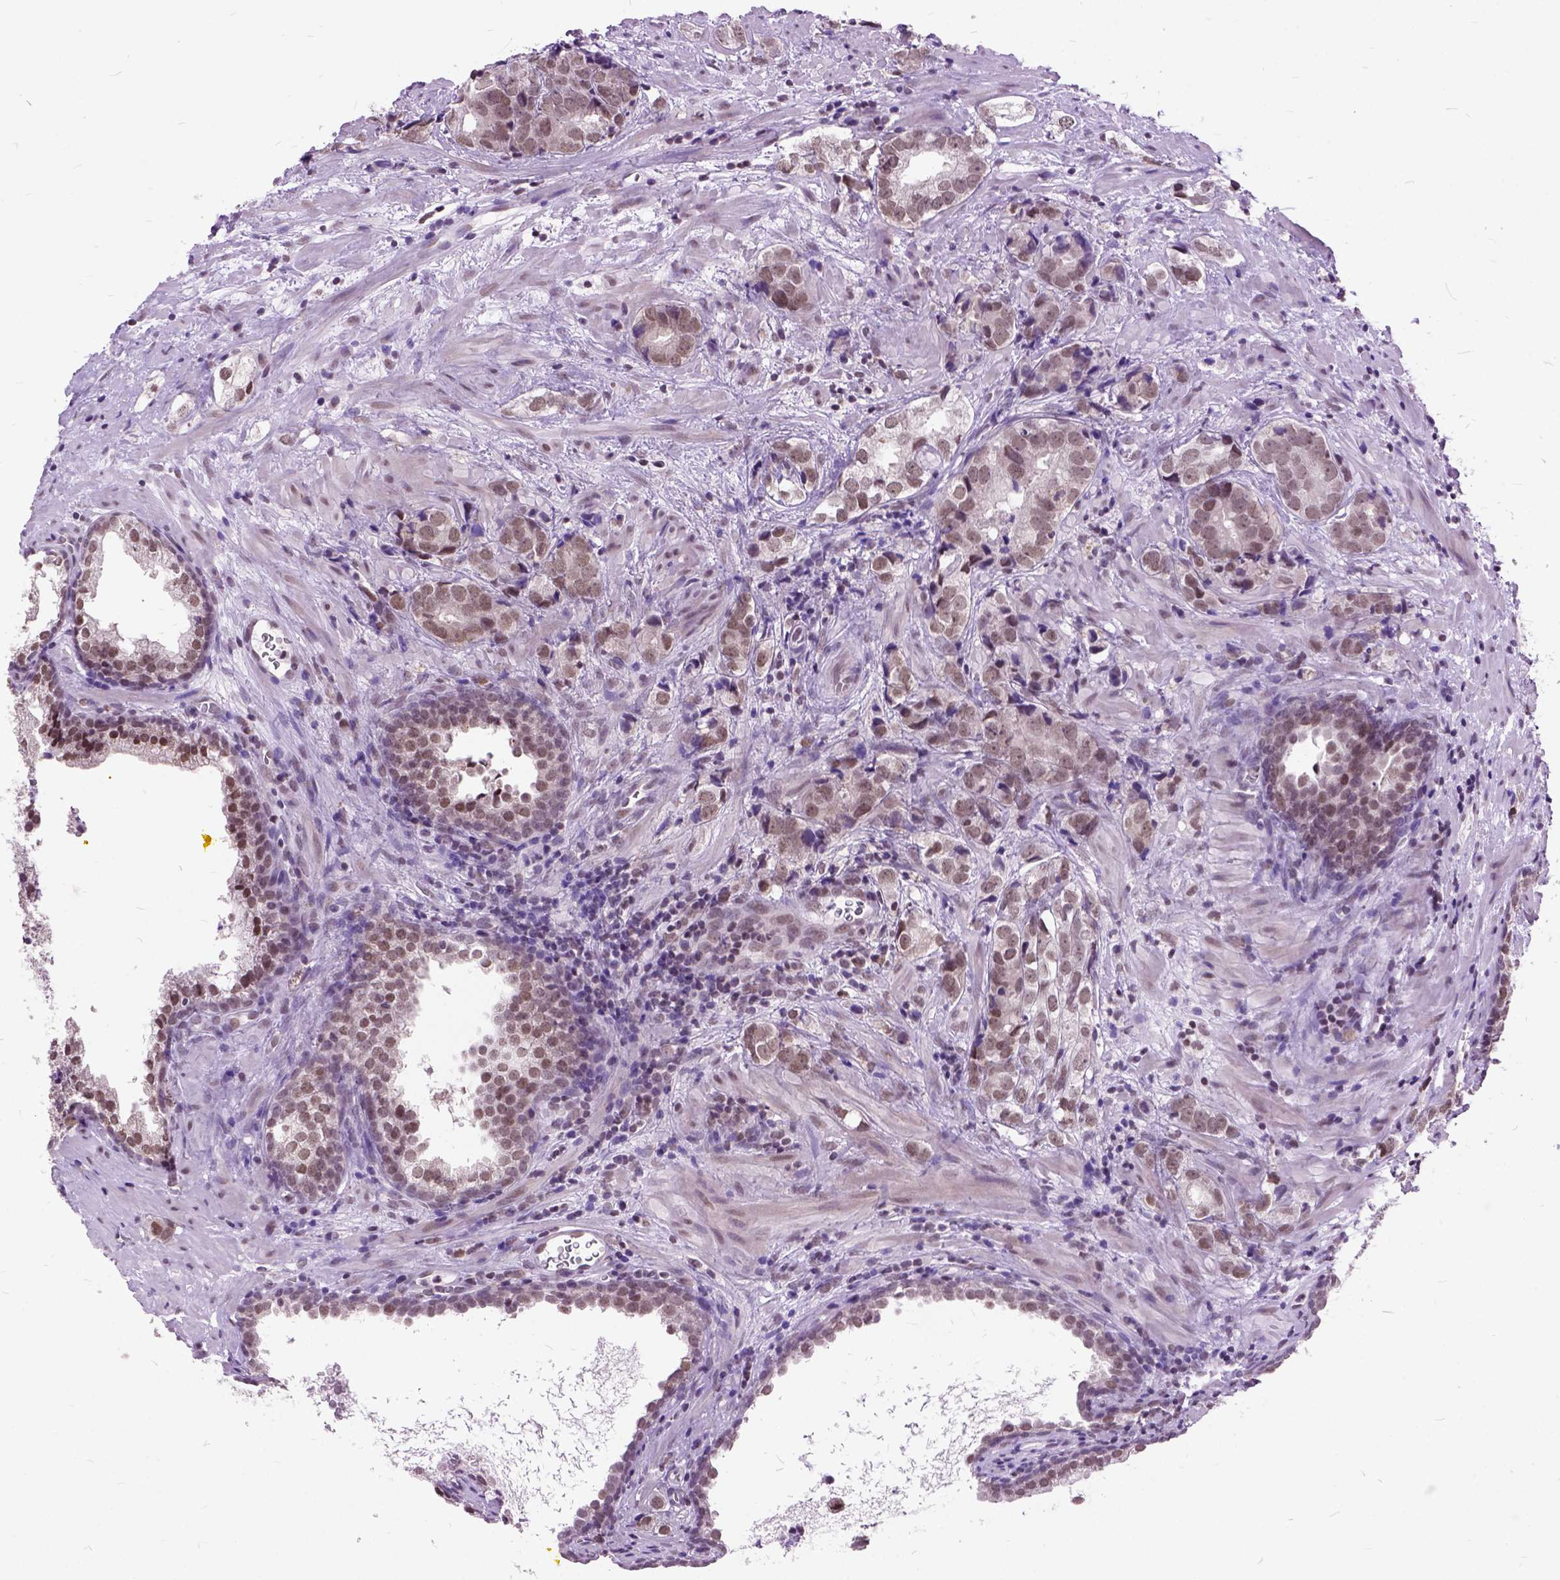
{"staining": {"intensity": "moderate", "quantity": ">75%", "location": "nuclear"}, "tissue": "prostate cancer", "cell_type": "Tumor cells", "image_type": "cancer", "snomed": [{"axis": "morphology", "description": "Adenocarcinoma, NOS"}, {"axis": "topography", "description": "Prostate and seminal vesicle, NOS"}], "caption": "This photomicrograph demonstrates IHC staining of human adenocarcinoma (prostate), with medium moderate nuclear staining in approximately >75% of tumor cells.", "gene": "ORC5", "patient": {"sex": "male", "age": 63}}